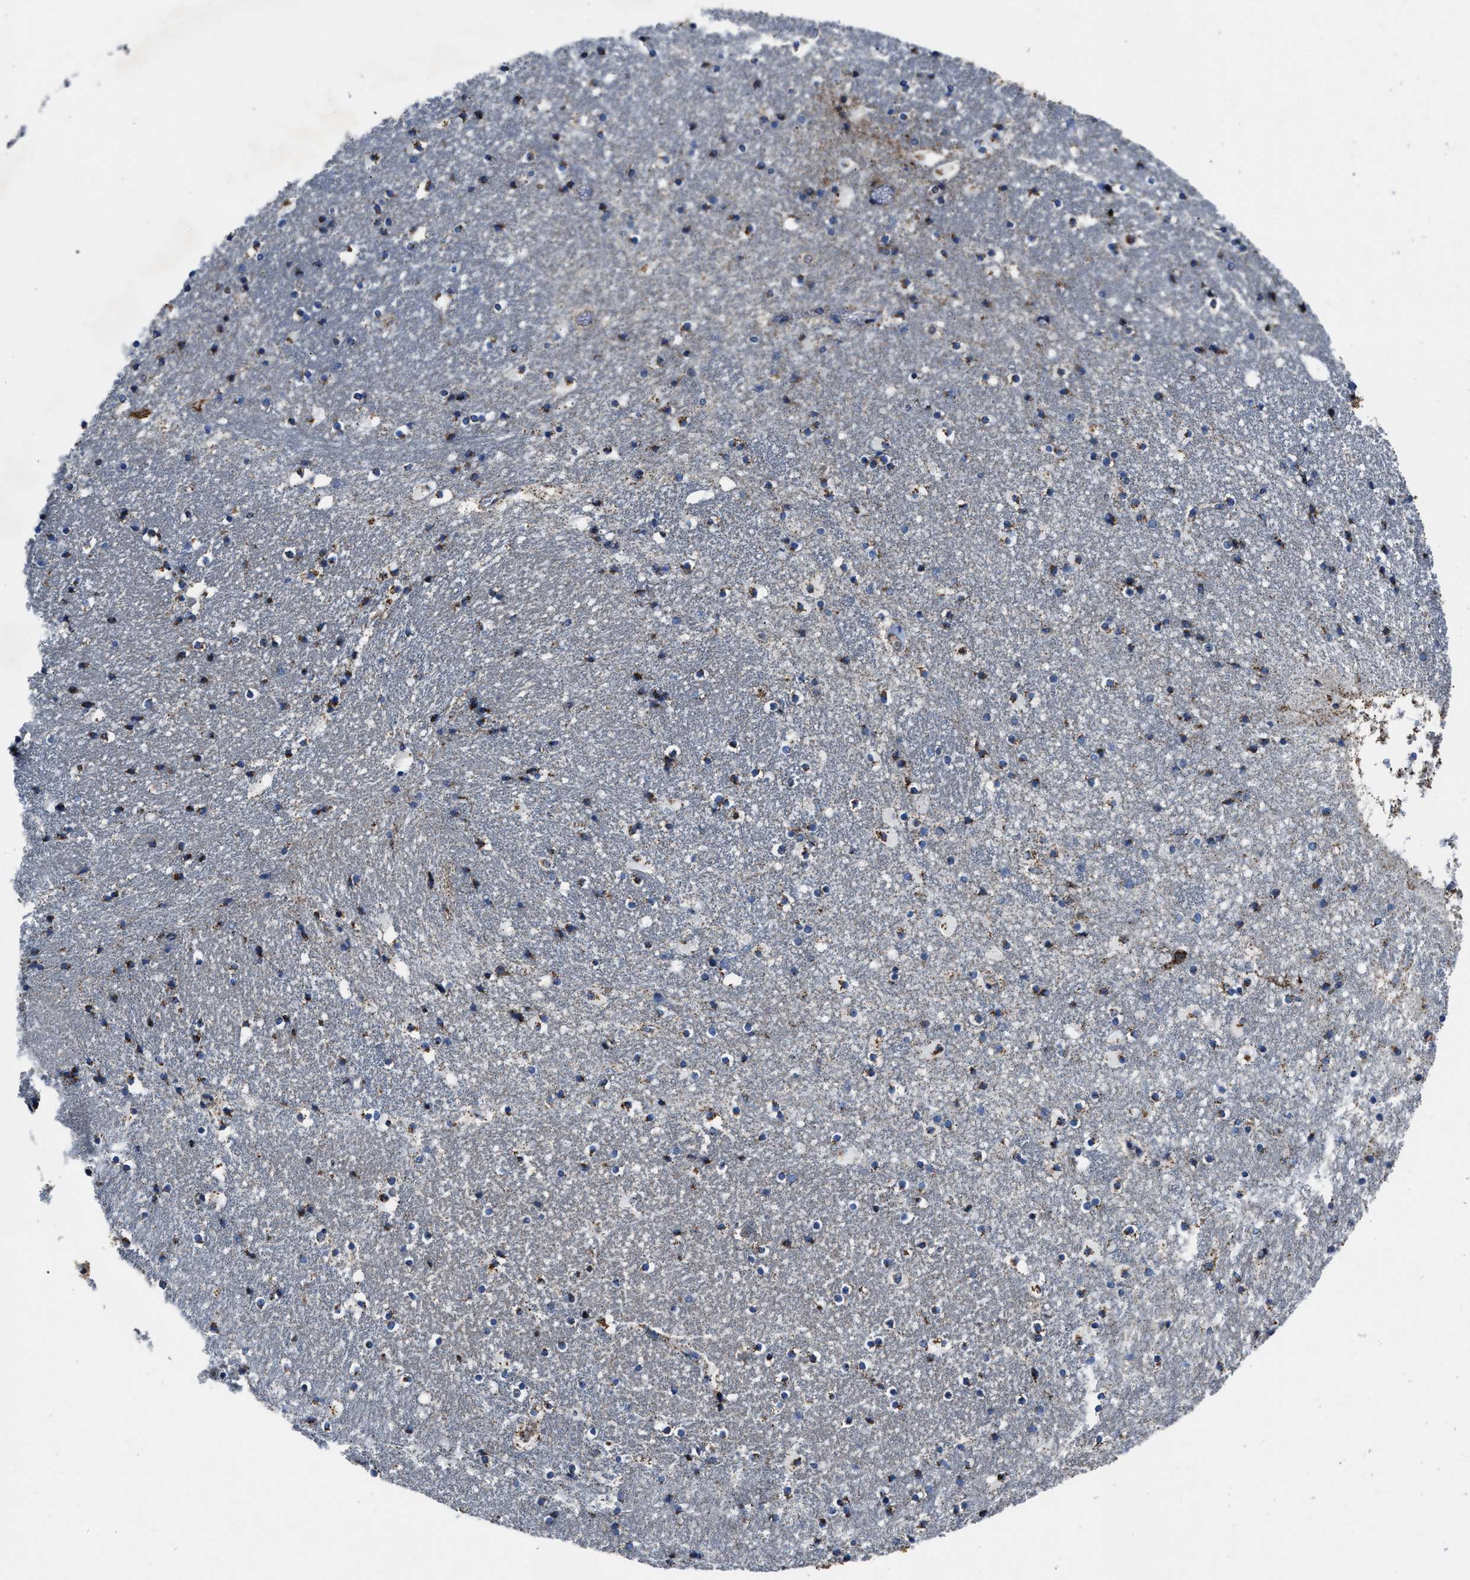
{"staining": {"intensity": "strong", "quantity": ">75%", "location": "cytoplasmic/membranous"}, "tissue": "caudate", "cell_type": "Glial cells", "image_type": "normal", "snomed": [{"axis": "morphology", "description": "Normal tissue, NOS"}, {"axis": "topography", "description": "Lateral ventricle wall"}], "caption": "Glial cells exhibit high levels of strong cytoplasmic/membranous positivity in approximately >75% of cells in benign caudate.", "gene": "NSD3", "patient": {"sex": "male", "age": 45}}